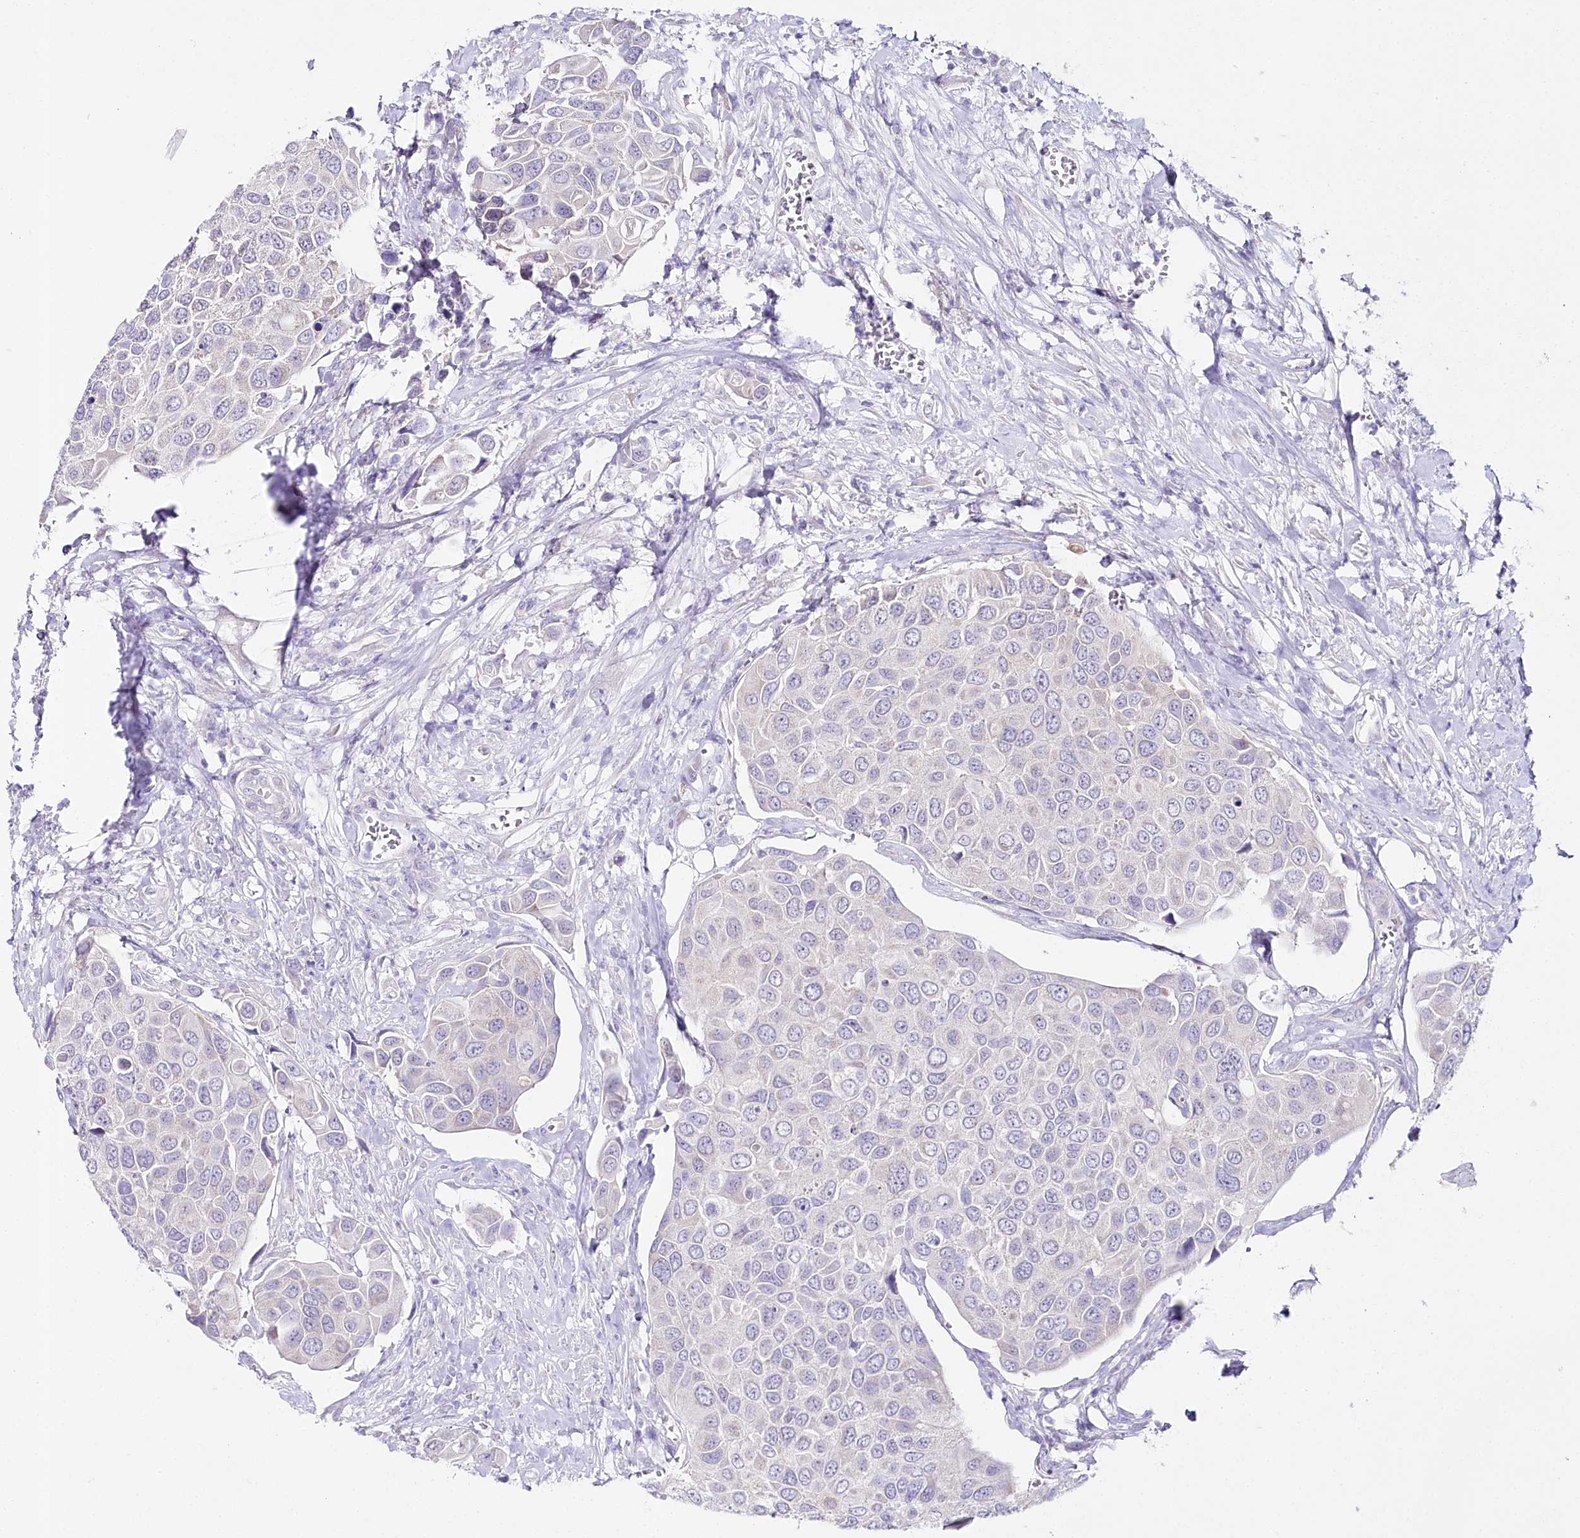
{"staining": {"intensity": "negative", "quantity": "none", "location": "none"}, "tissue": "urothelial cancer", "cell_type": "Tumor cells", "image_type": "cancer", "snomed": [{"axis": "morphology", "description": "Urothelial carcinoma, High grade"}, {"axis": "topography", "description": "Urinary bladder"}], "caption": "This is an immunohistochemistry photomicrograph of urothelial cancer. There is no staining in tumor cells.", "gene": "CSN3", "patient": {"sex": "male", "age": 74}}